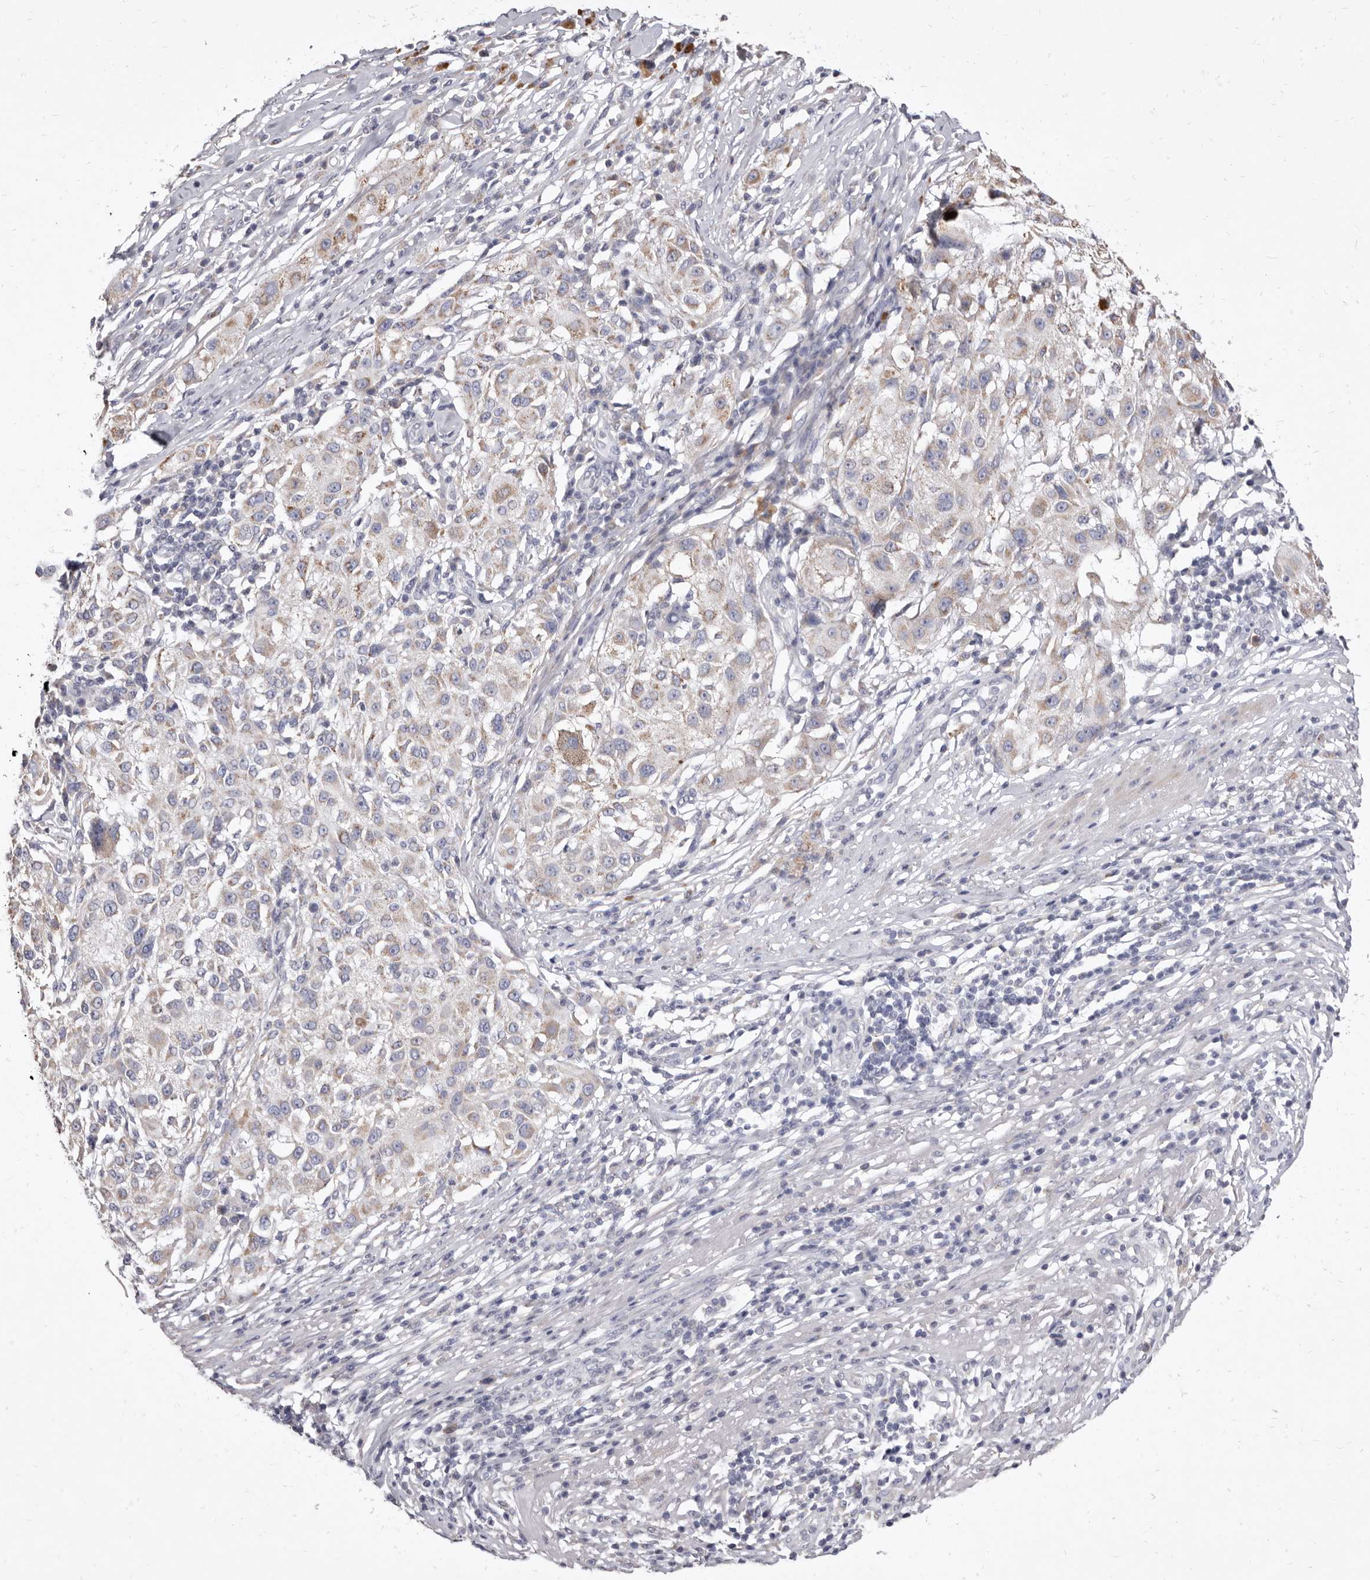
{"staining": {"intensity": "weak", "quantity": ">75%", "location": "cytoplasmic/membranous"}, "tissue": "melanoma", "cell_type": "Tumor cells", "image_type": "cancer", "snomed": [{"axis": "morphology", "description": "Necrosis, NOS"}, {"axis": "morphology", "description": "Malignant melanoma, NOS"}, {"axis": "topography", "description": "Skin"}], "caption": "High-magnification brightfield microscopy of malignant melanoma stained with DAB (3,3'-diaminobenzidine) (brown) and counterstained with hematoxylin (blue). tumor cells exhibit weak cytoplasmic/membranous expression is seen in about>75% of cells.", "gene": "CYP2E1", "patient": {"sex": "female", "age": 87}}